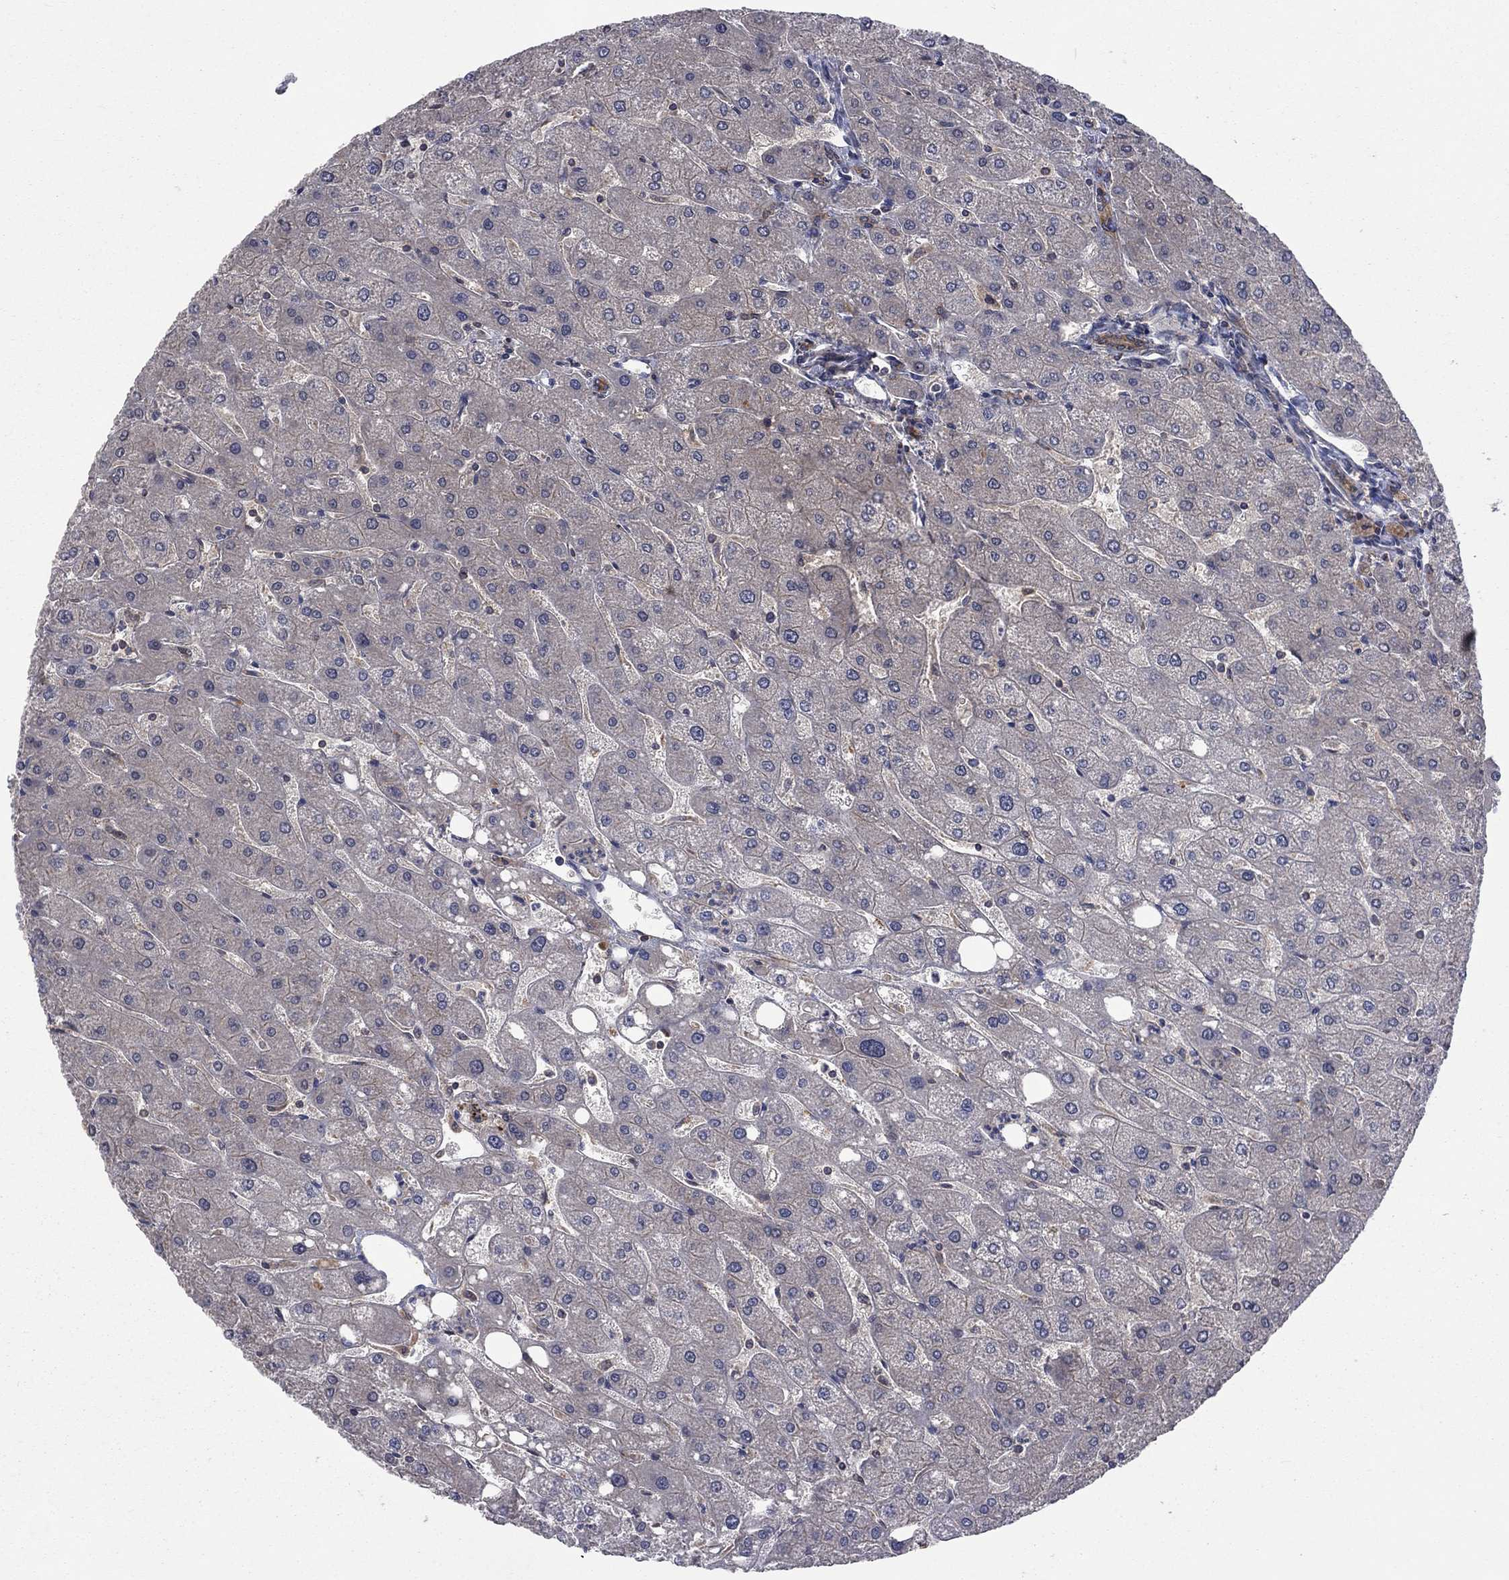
{"staining": {"intensity": "moderate", "quantity": ">75%", "location": "cytoplasmic/membranous"}, "tissue": "liver", "cell_type": "Cholangiocytes", "image_type": "normal", "snomed": [{"axis": "morphology", "description": "Normal tissue, NOS"}, {"axis": "topography", "description": "Liver"}], "caption": "Brown immunohistochemical staining in unremarkable liver exhibits moderate cytoplasmic/membranous staining in about >75% of cholangiocytes. The staining was performed using DAB (3,3'-diaminobenzidine), with brown indicating positive protein expression. Nuclei are stained blue with hematoxylin.", "gene": "IAH1", "patient": {"sex": "male", "age": 67}}